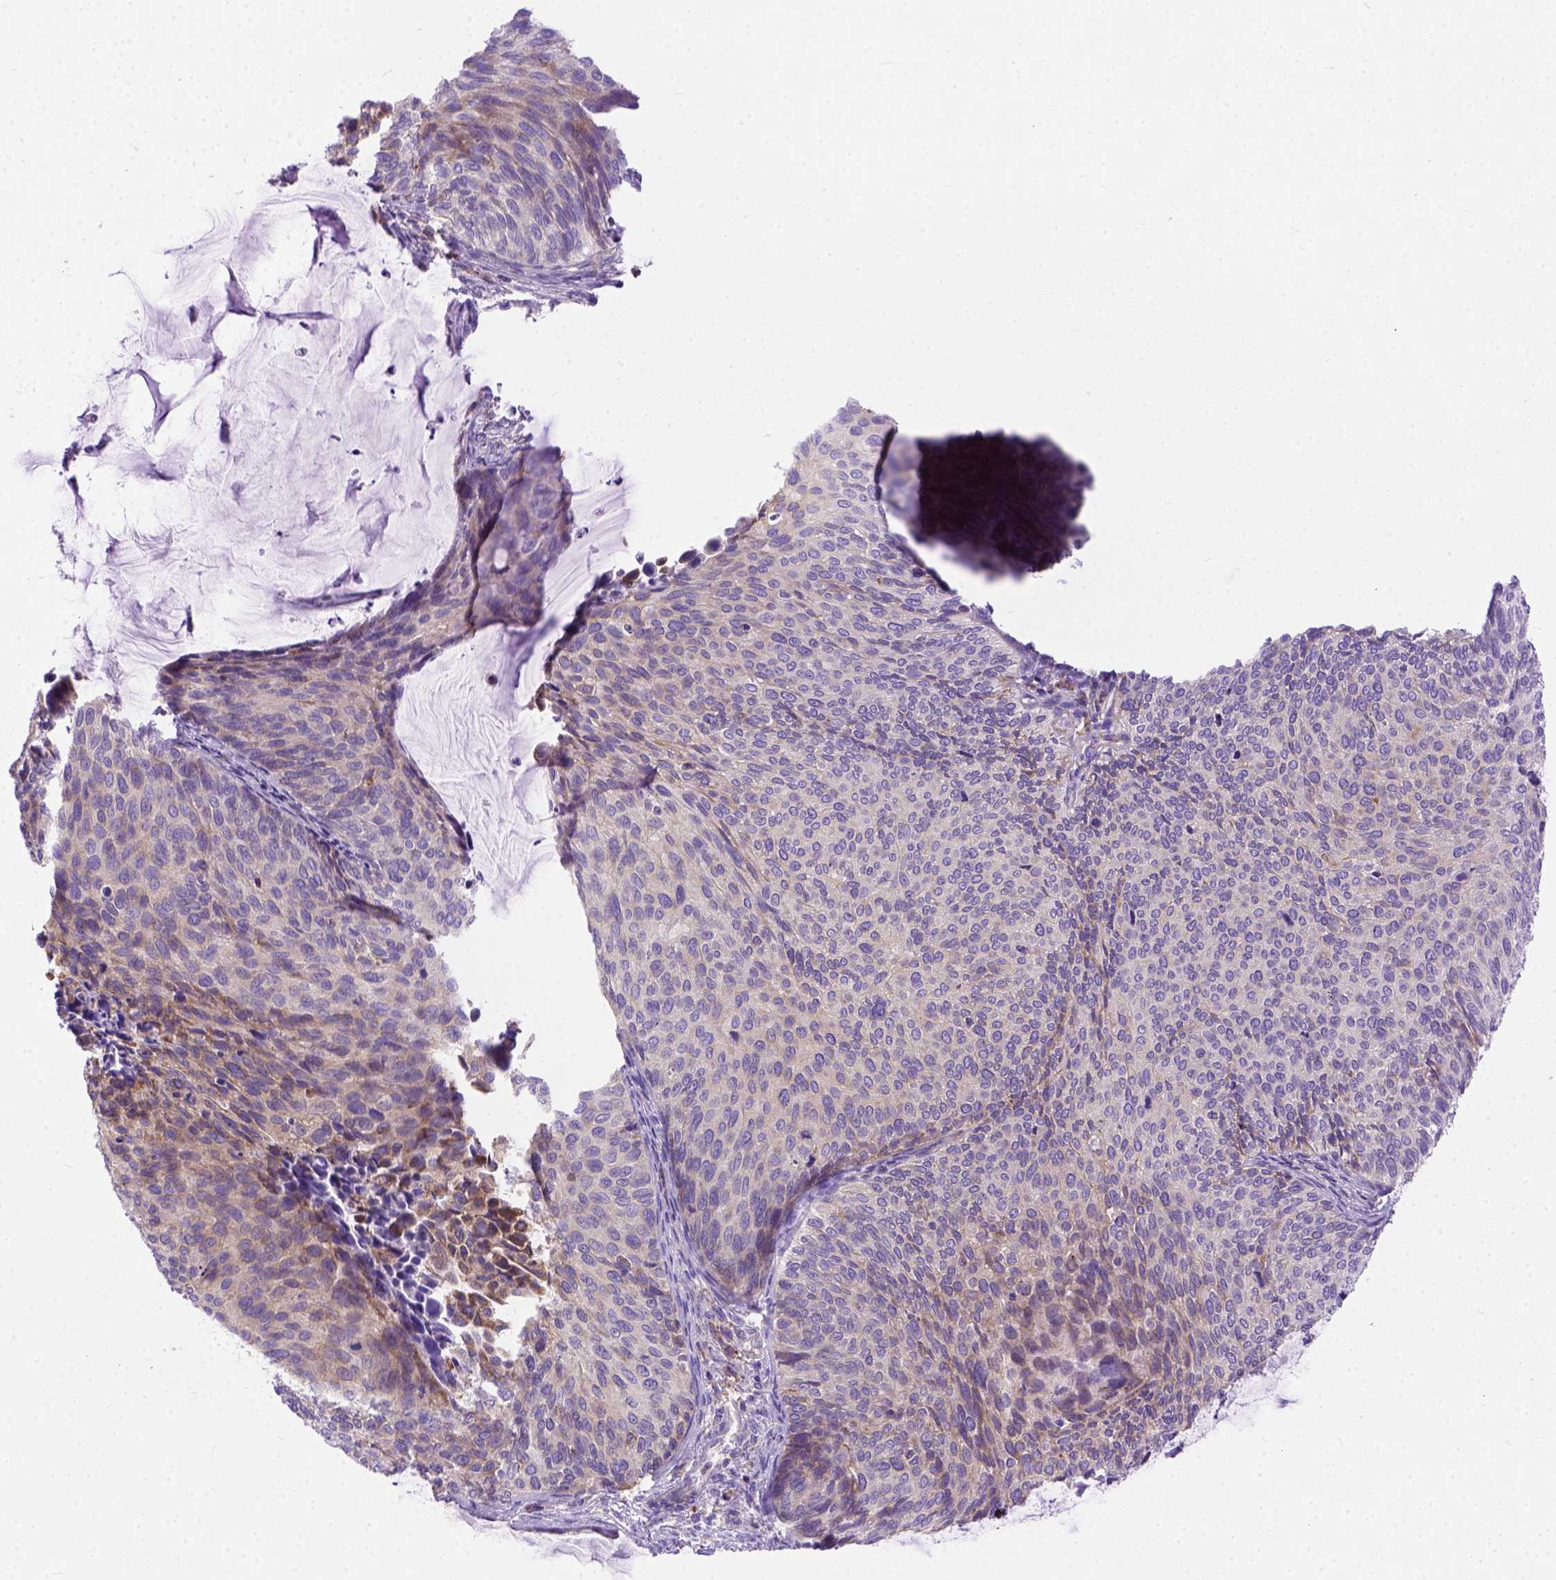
{"staining": {"intensity": "moderate", "quantity": "<25%", "location": "cytoplasmic/membranous"}, "tissue": "cervical cancer", "cell_type": "Tumor cells", "image_type": "cancer", "snomed": [{"axis": "morphology", "description": "Squamous cell carcinoma, NOS"}, {"axis": "topography", "description": "Cervix"}], "caption": "Protein staining of squamous cell carcinoma (cervical) tissue reveals moderate cytoplasmic/membranous staining in about <25% of tumor cells.", "gene": "PLK4", "patient": {"sex": "female", "age": 36}}